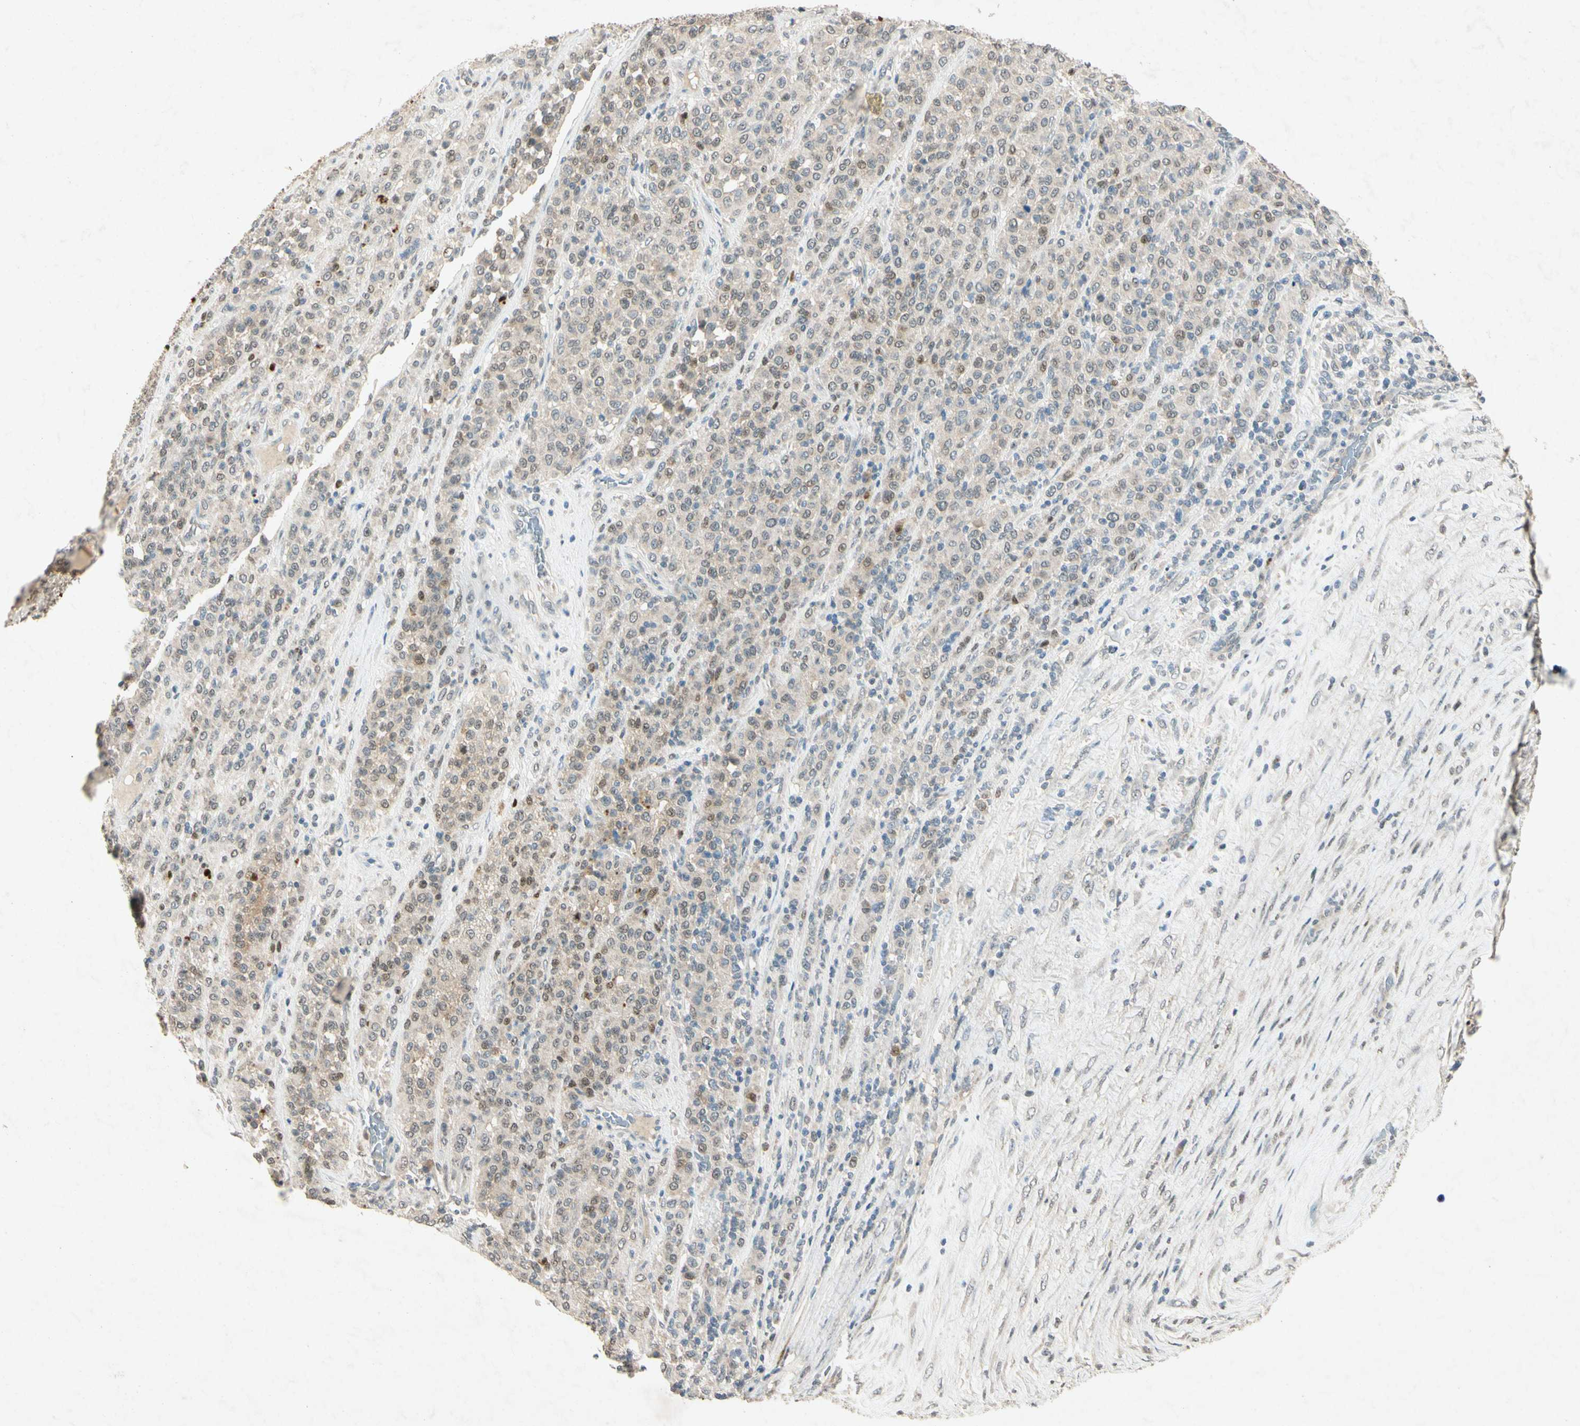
{"staining": {"intensity": "weak", "quantity": "25%-75%", "location": "cytoplasmic/membranous,nuclear"}, "tissue": "melanoma", "cell_type": "Tumor cells", "image_type": "cancer", "snomed": [{"axis": "morphology", "description": "Malignant melanoma, Metastatic site"}, {"axis": "topography", "description": "Pancreas"}], "caption": "A micrograph showing weak cytoplasmic/membranous and nuclear staining in approximately 25%-75% of tumor cells in malignant melanoma (metastatic site), as visualized by brown immunohistochemical staining.", "gene": "HSPA1B", "patient": {"sex": "female", "age": 30}}